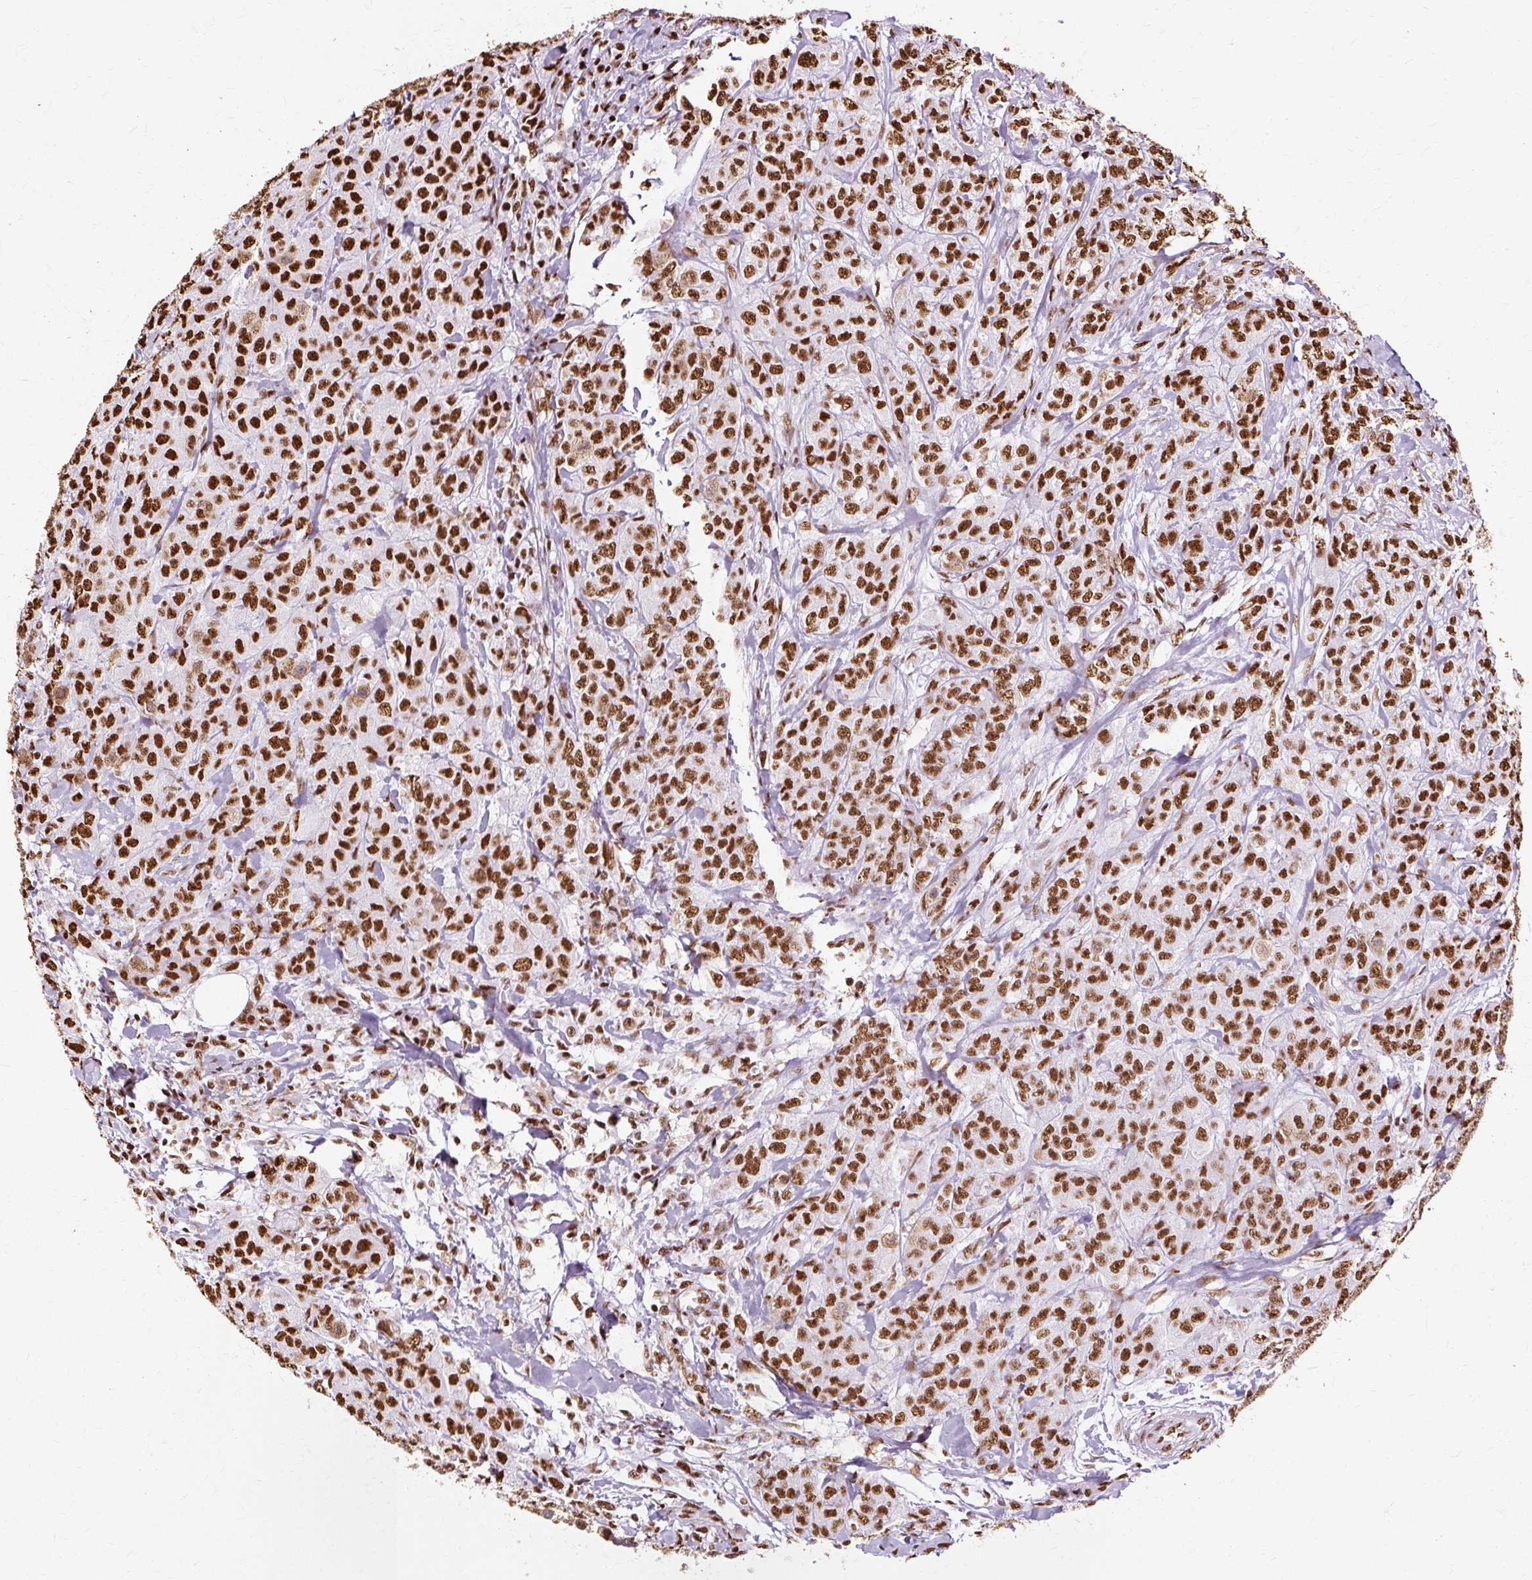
{"staining": {"intensity": "strong", "quantity": ">75%", "location": "nuclear"}, "tissue": "breast cancer", "cell_type": "Tumor cells", "image_type": "cancer", "snomed": [{"axis": "morphology", "description": "Duct carcinoma"}, {"axis": "topography", "description": "Breast"}], "caption": "A histopathology image of breast intraductal carcinoma stained for a protein demonstrates strong nuclear brown staining in tumor cells.", "gene": "XRCC6", "patient": {"sex": "female", "age": 43}}